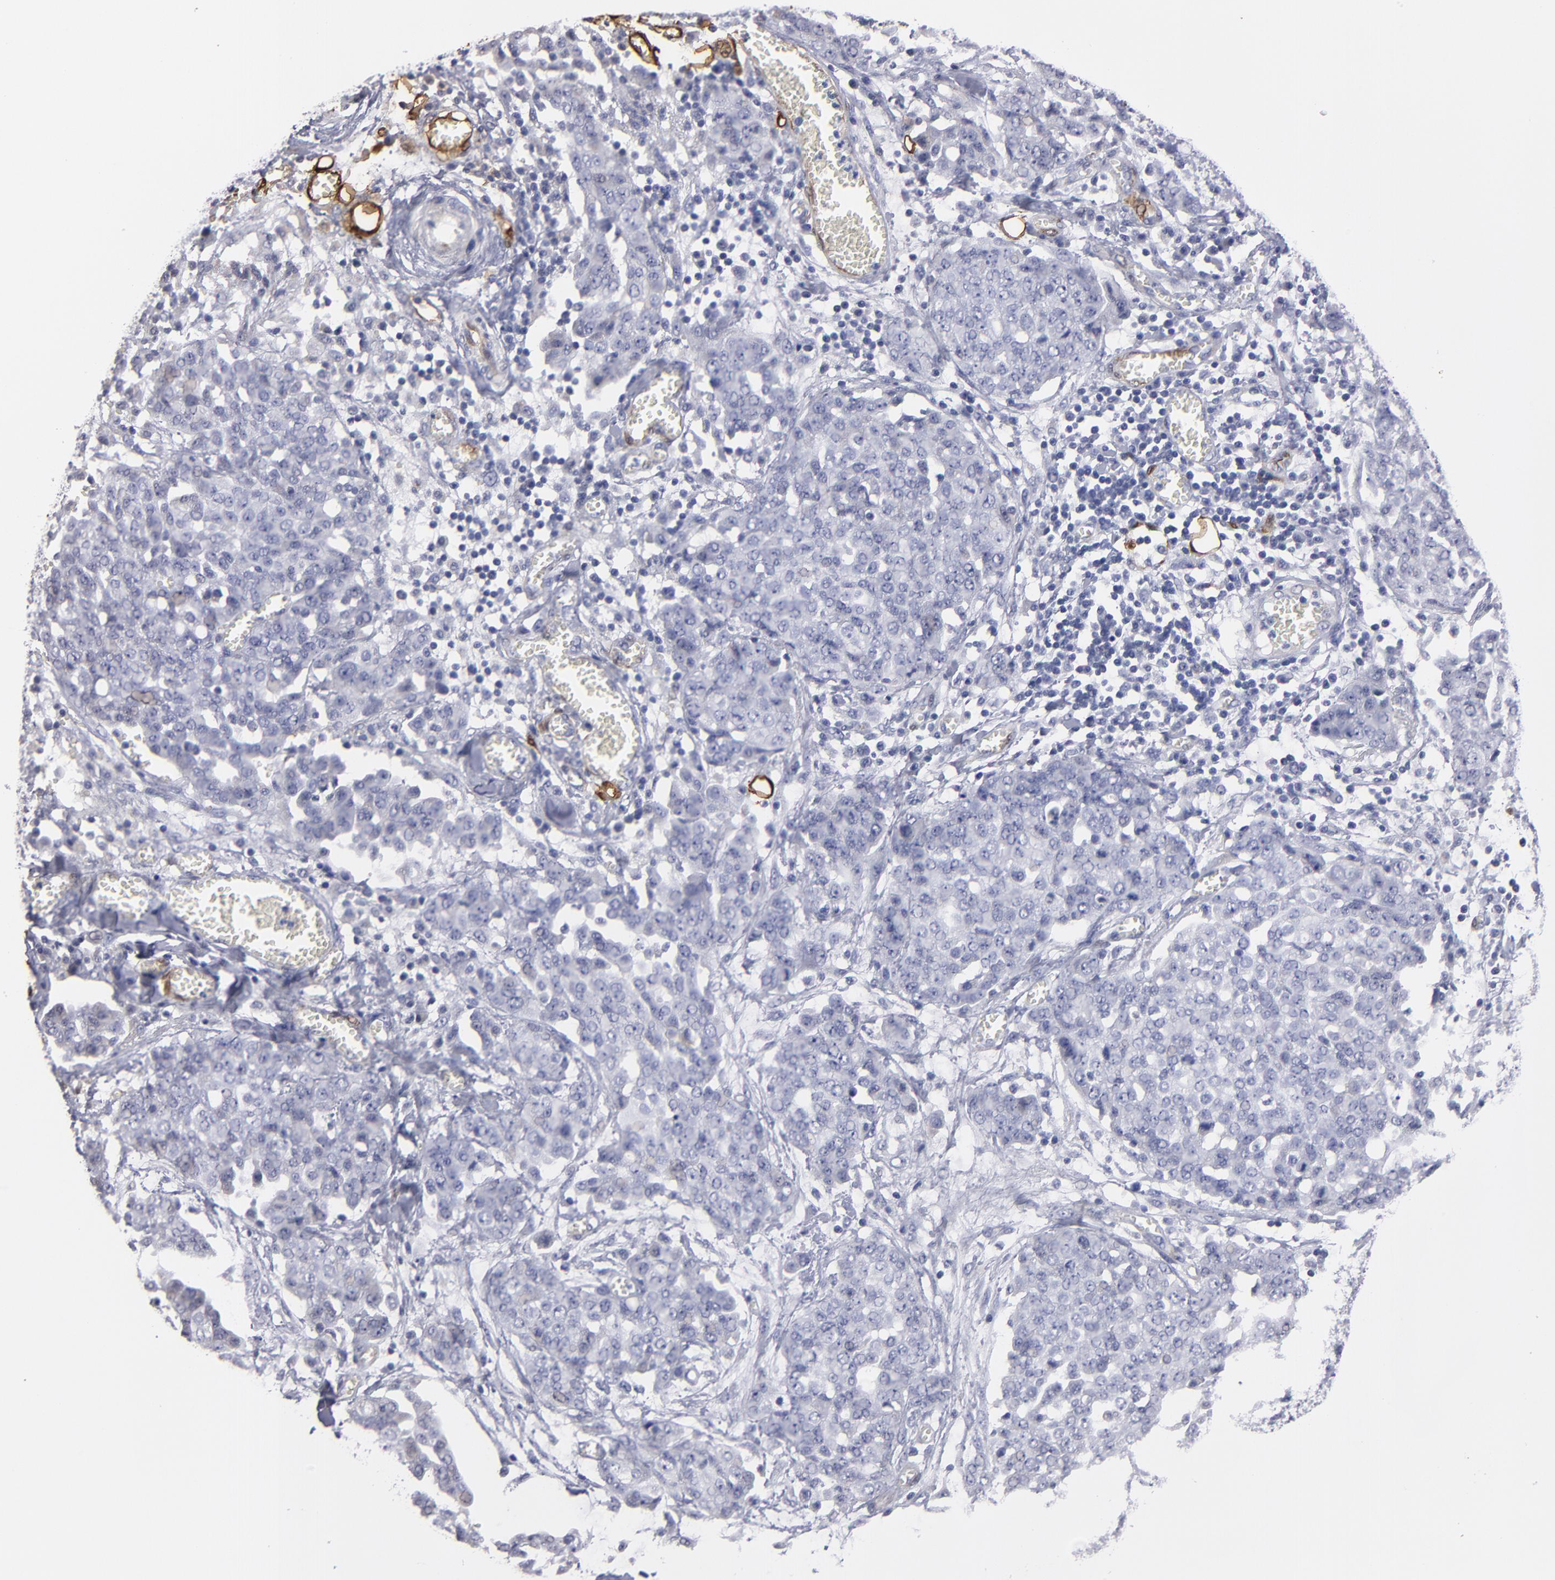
{"staining": {"intensity": "negative", "quantity": "none", "location": "none"}, "tissue": "ovarian cancer", "cell_type": "Tumor cells", "image_type": "cancer", "snomed": [{"axis": "morphology", "description": "Cystadenocarcinoma, serous, NOS"}, {"axis": "topography", "description": "Soft tissue"}, {"axis": "topography", "description": "Ovary"}], "caption": "Immunohistochemistry histopathology image of neoplastic tissue: serous cystadenocarcinoma (ovarian) stained with DAB demonstrates no significant protein staining in tumor cells.", "gene": "FABP4", "patient": {"sex": "female", "age": 57}}